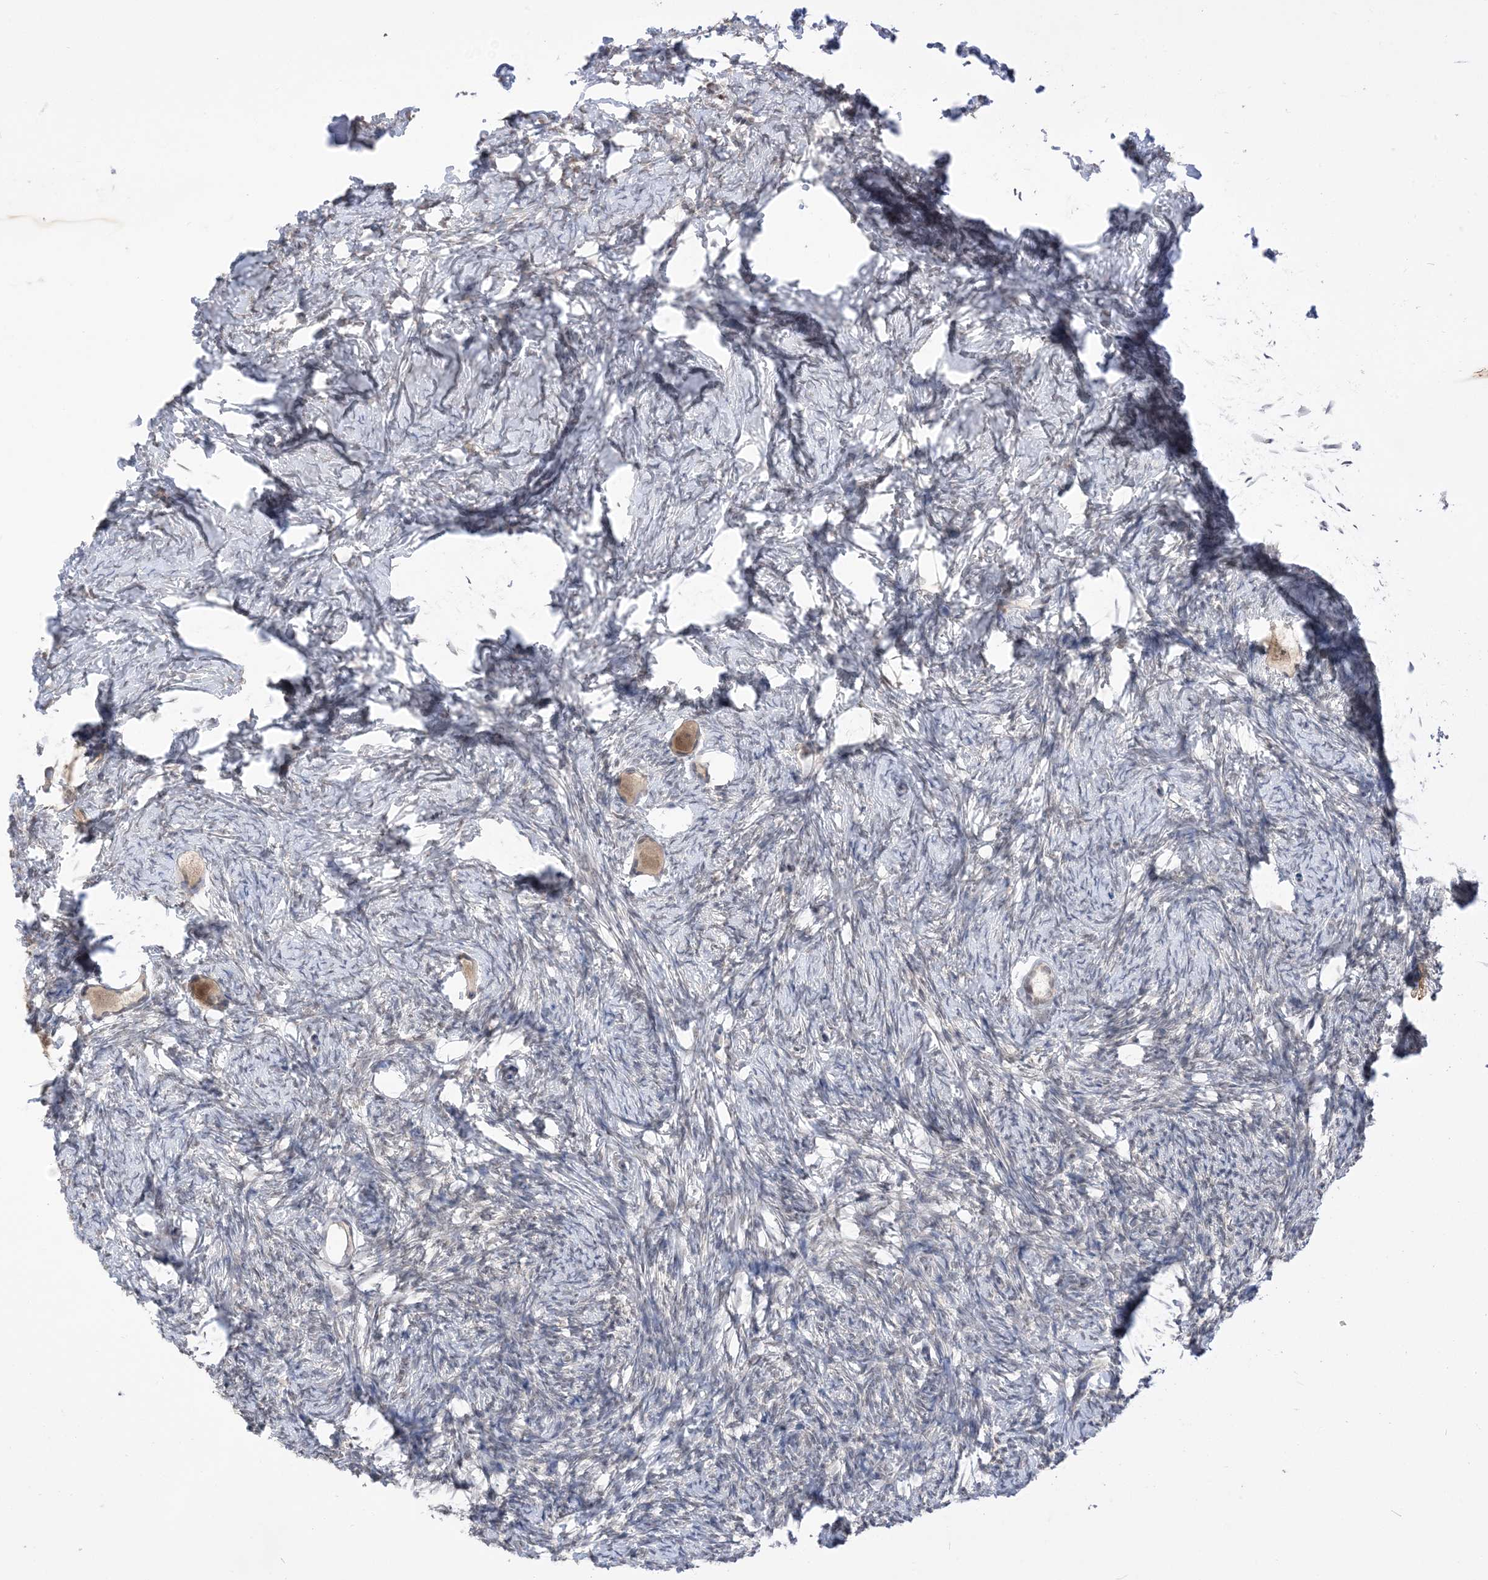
{"staining": {"intensity": "weak", "quantity": "25%-75%", "location": "cytoplasmic/membranous"}, "tissue": "ovary", "cell_type": "Follicle cells", "image_type": "normal", "snomed": [{"axis": "morphology", "description": "Normal tissue, NOS"}, {"axis": "topography", "description": "Ovary"}], "caption": "This is an image of IHC staining of benign ovary, which shows weak expression in the cytoplasmic/membranous of follicle cells.", "gene": "RANBP9", "patient": {"sex": "female", "age": 27}}